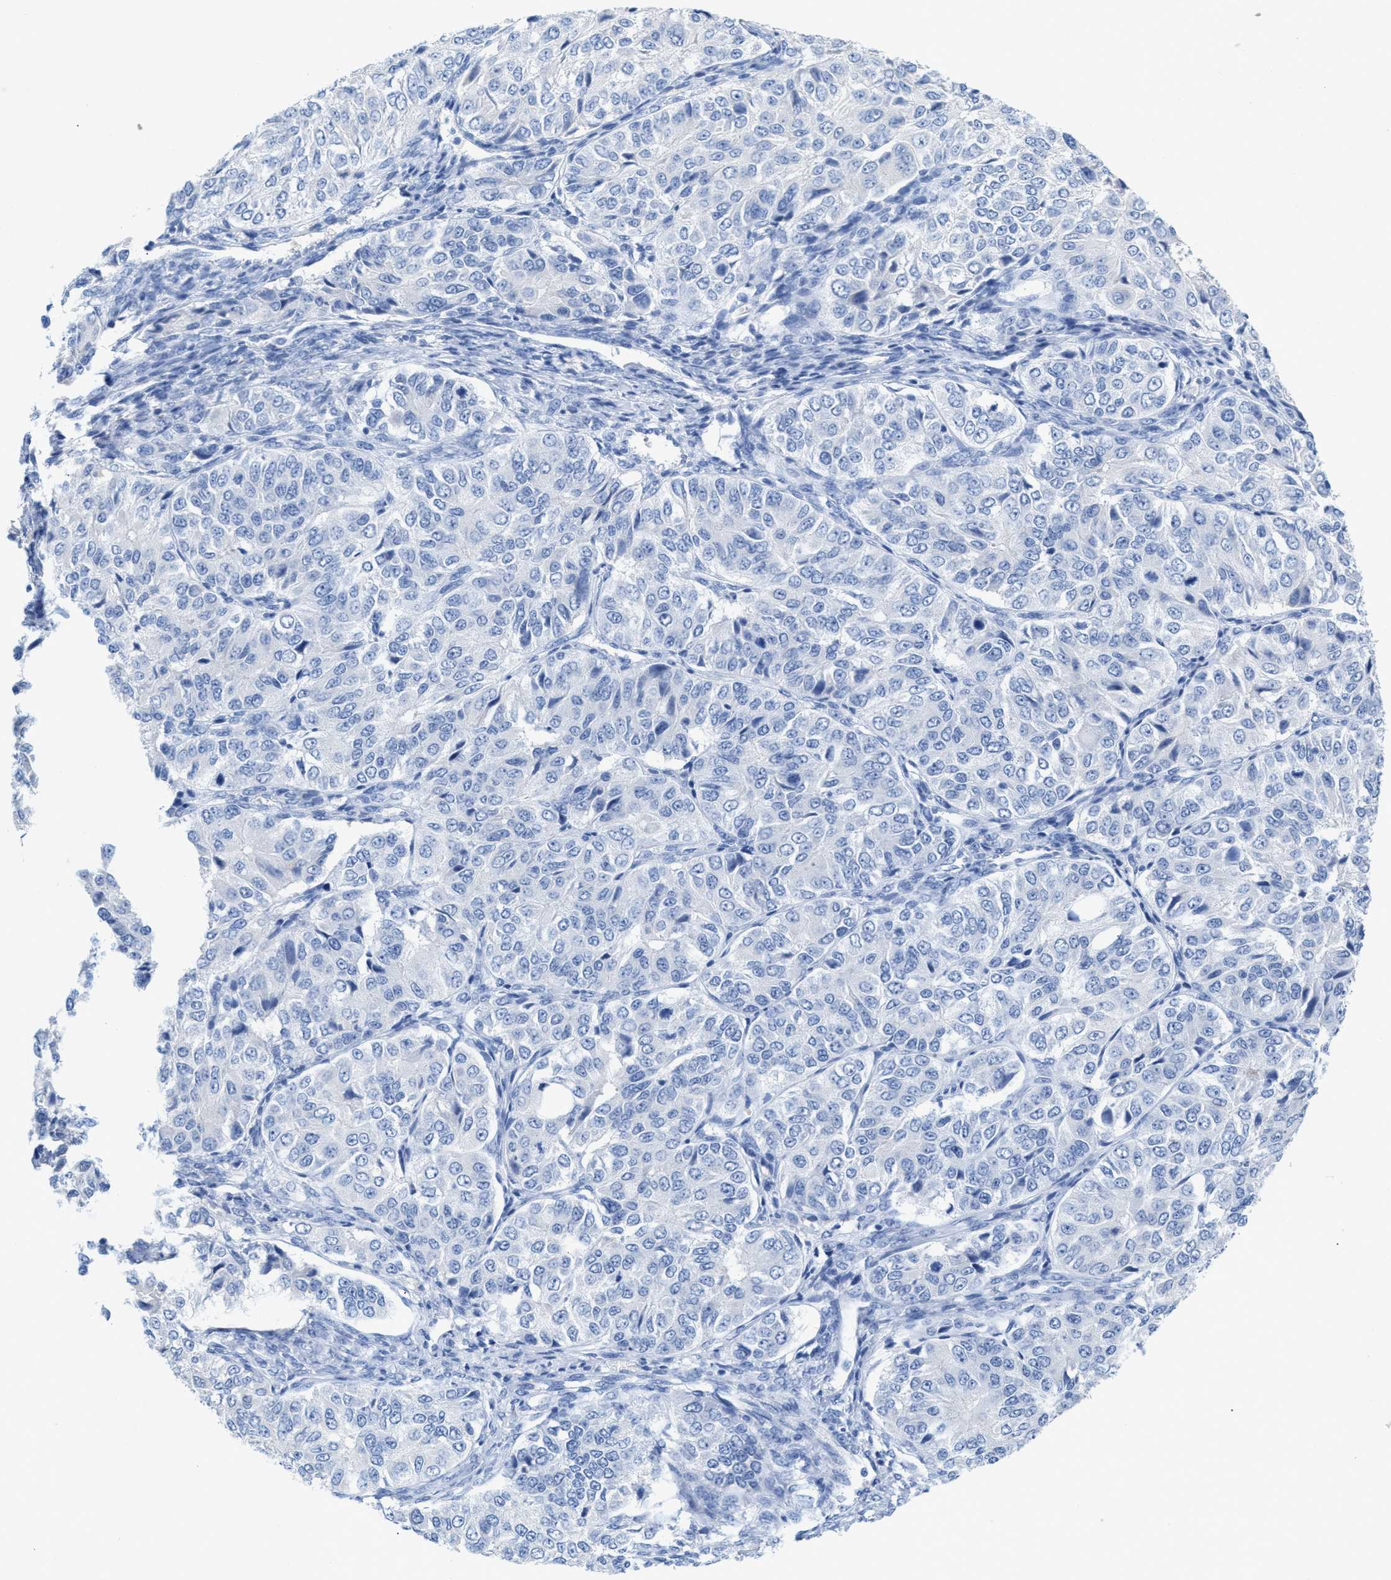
{"staining": {"intensity": "negative", "quantity": "none", "location": "none"}, "tissue": "ovarian cancer", "cell_type": "Tumor cells", "image_type": "cancer", "snomed": [{"axis": "morphology", "description": "Carcinoma, endometroid"}, {"axis": "topography", "description": "Ovary"}], "caption": "This is an immunohistochemistry photomicrograph of ovarian endometroid carcinoma. There is no positivity in tumor cells.", "gene": "ANKFN1", "patient": {"sex": "female", "age": 51}}